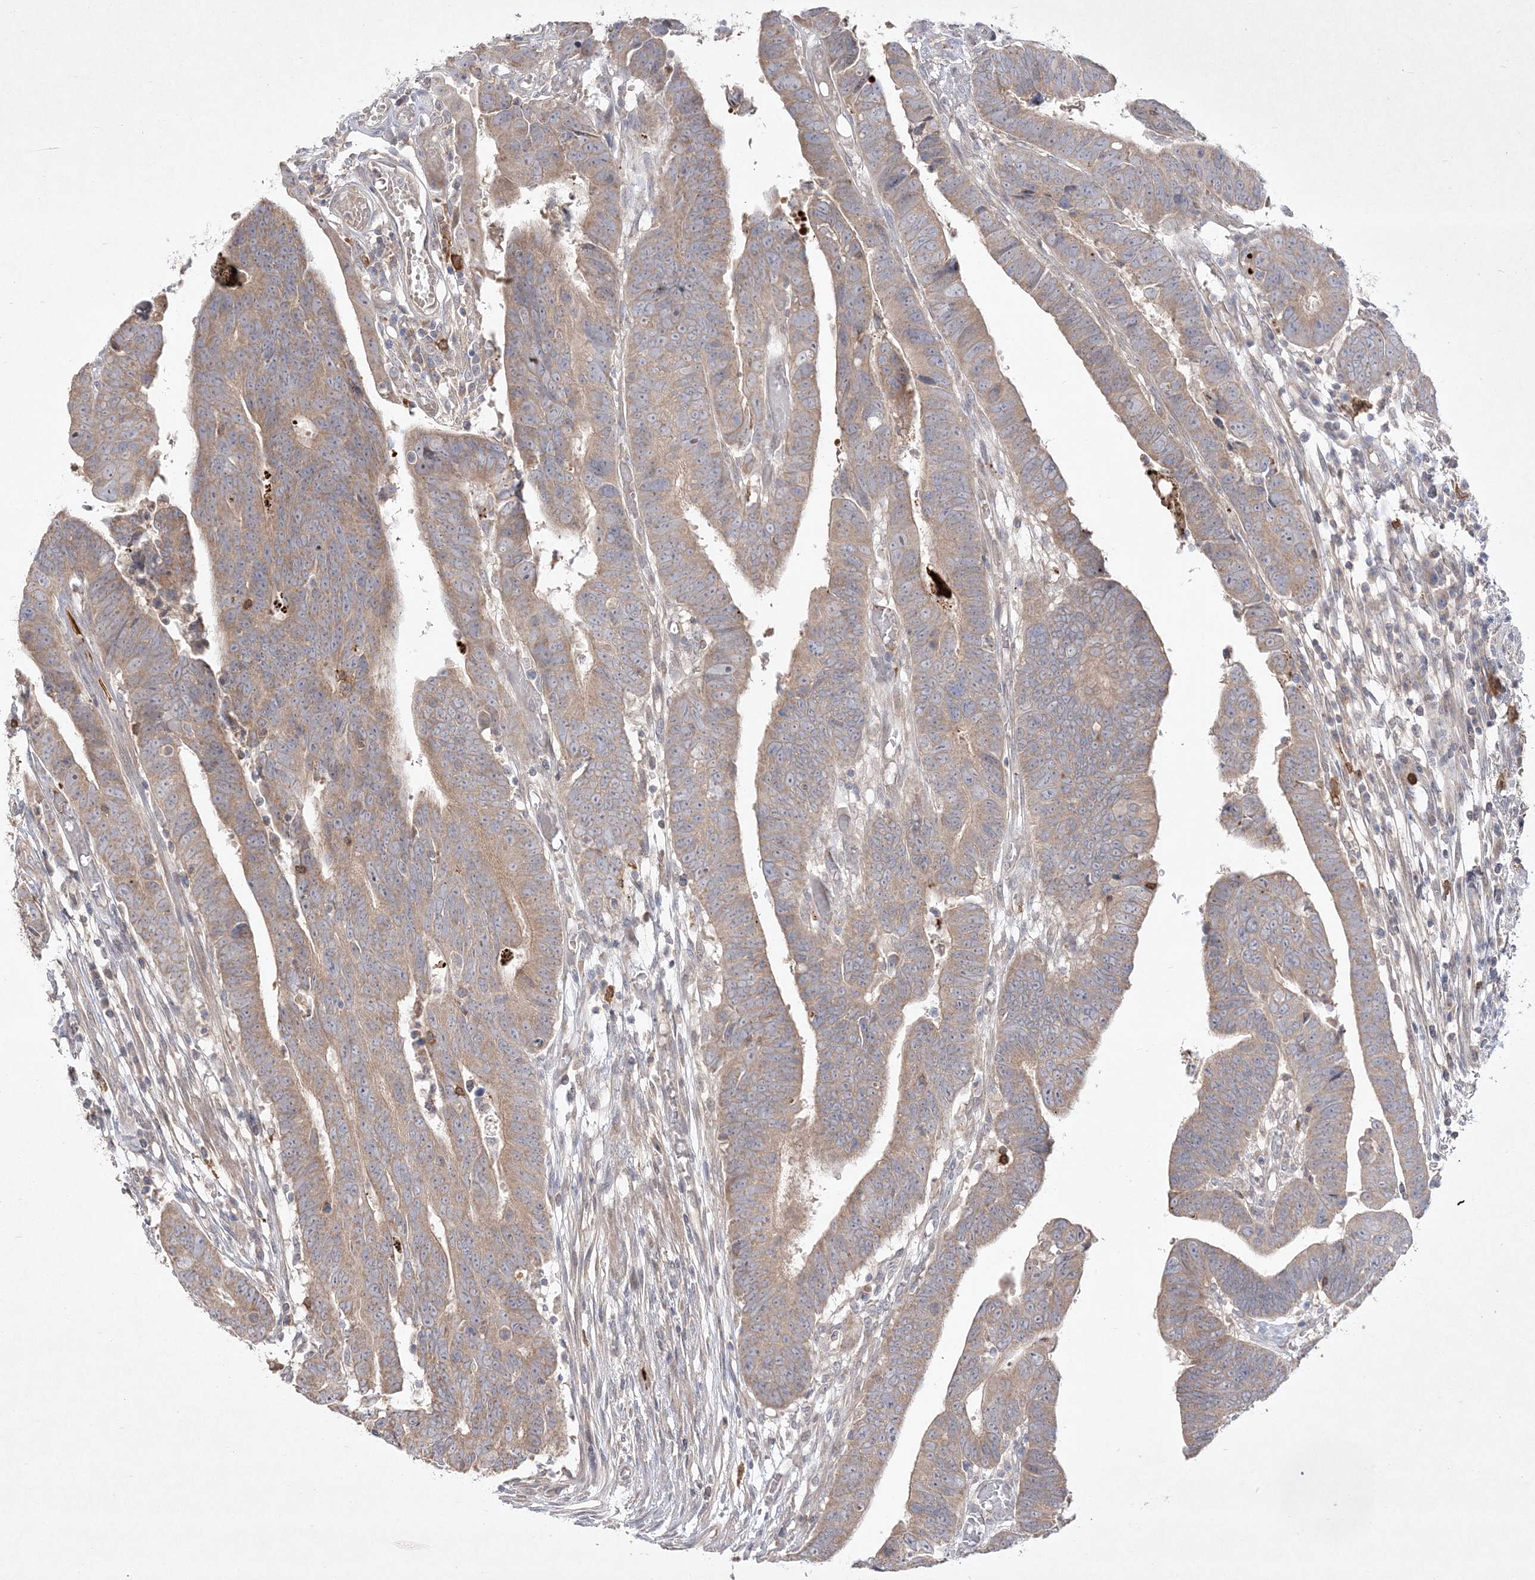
{"staining": {"intensity": "weak", "quantity": ">75%", "location": "cytoplasmic/membranous"}, "tissue": "colorectal cancer", "cell_type": "Tumor cells", "image_type": "cancer", "snomed": [{"axis": "morphology", "description": "Adenocarcinoma, NOS"}, {"axis": "topography", "description": "Rectum"}], "caption": "Colorectal cancer (adenocarcinoma) stained with immunohistochemistry (IHC) displays weak cytoplasmic/membranous staining in about >75% of tumor cells.", "gene": "CLNK", "patient": {"sex": "female", "age": 65}}